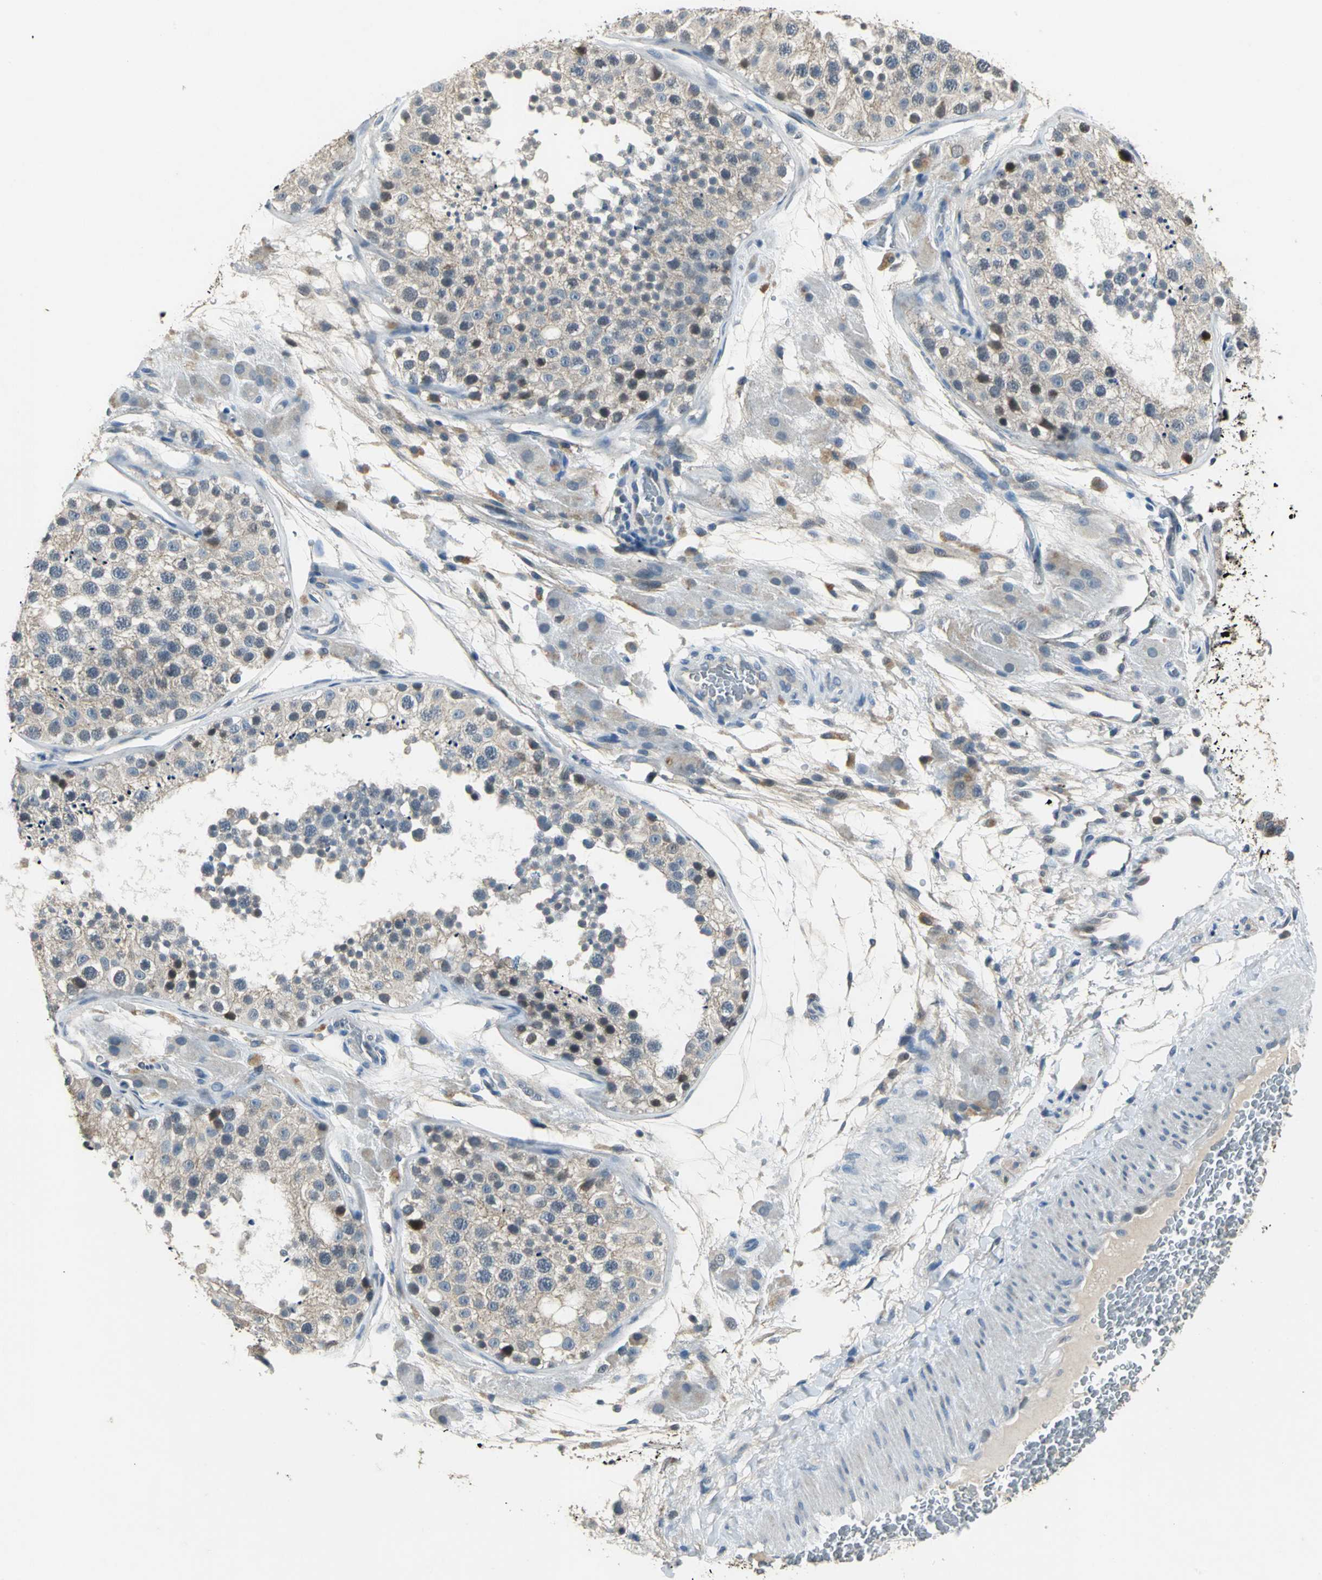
{"staining": {"intensity": "weak", "quantity": "25%-75%", "location": "cytoplasmic/membranous,nuclear"}, "tissue": "testis", "cell_type": "Cells in seminiferous ducts", "image_type": "normal", "snomed": [{"axis": "morphology", "description": "Normal tissue, NOS"}, {"axis": "topography", "description": "Testis"}], "caption": "Cells in seminiferous ducts reveal weak cytoplasmic/membranous,nuclear expression in approximately 25%-75% of cells in unremarkable testis. (Stains: DAB (3,3'-diaminobenzidine) in brown, nuclei in blue, Microscopy: brightfield microscopy at high magnification).", "gene": "JADE3", "patient": {"sex": "male", "age": 26}}